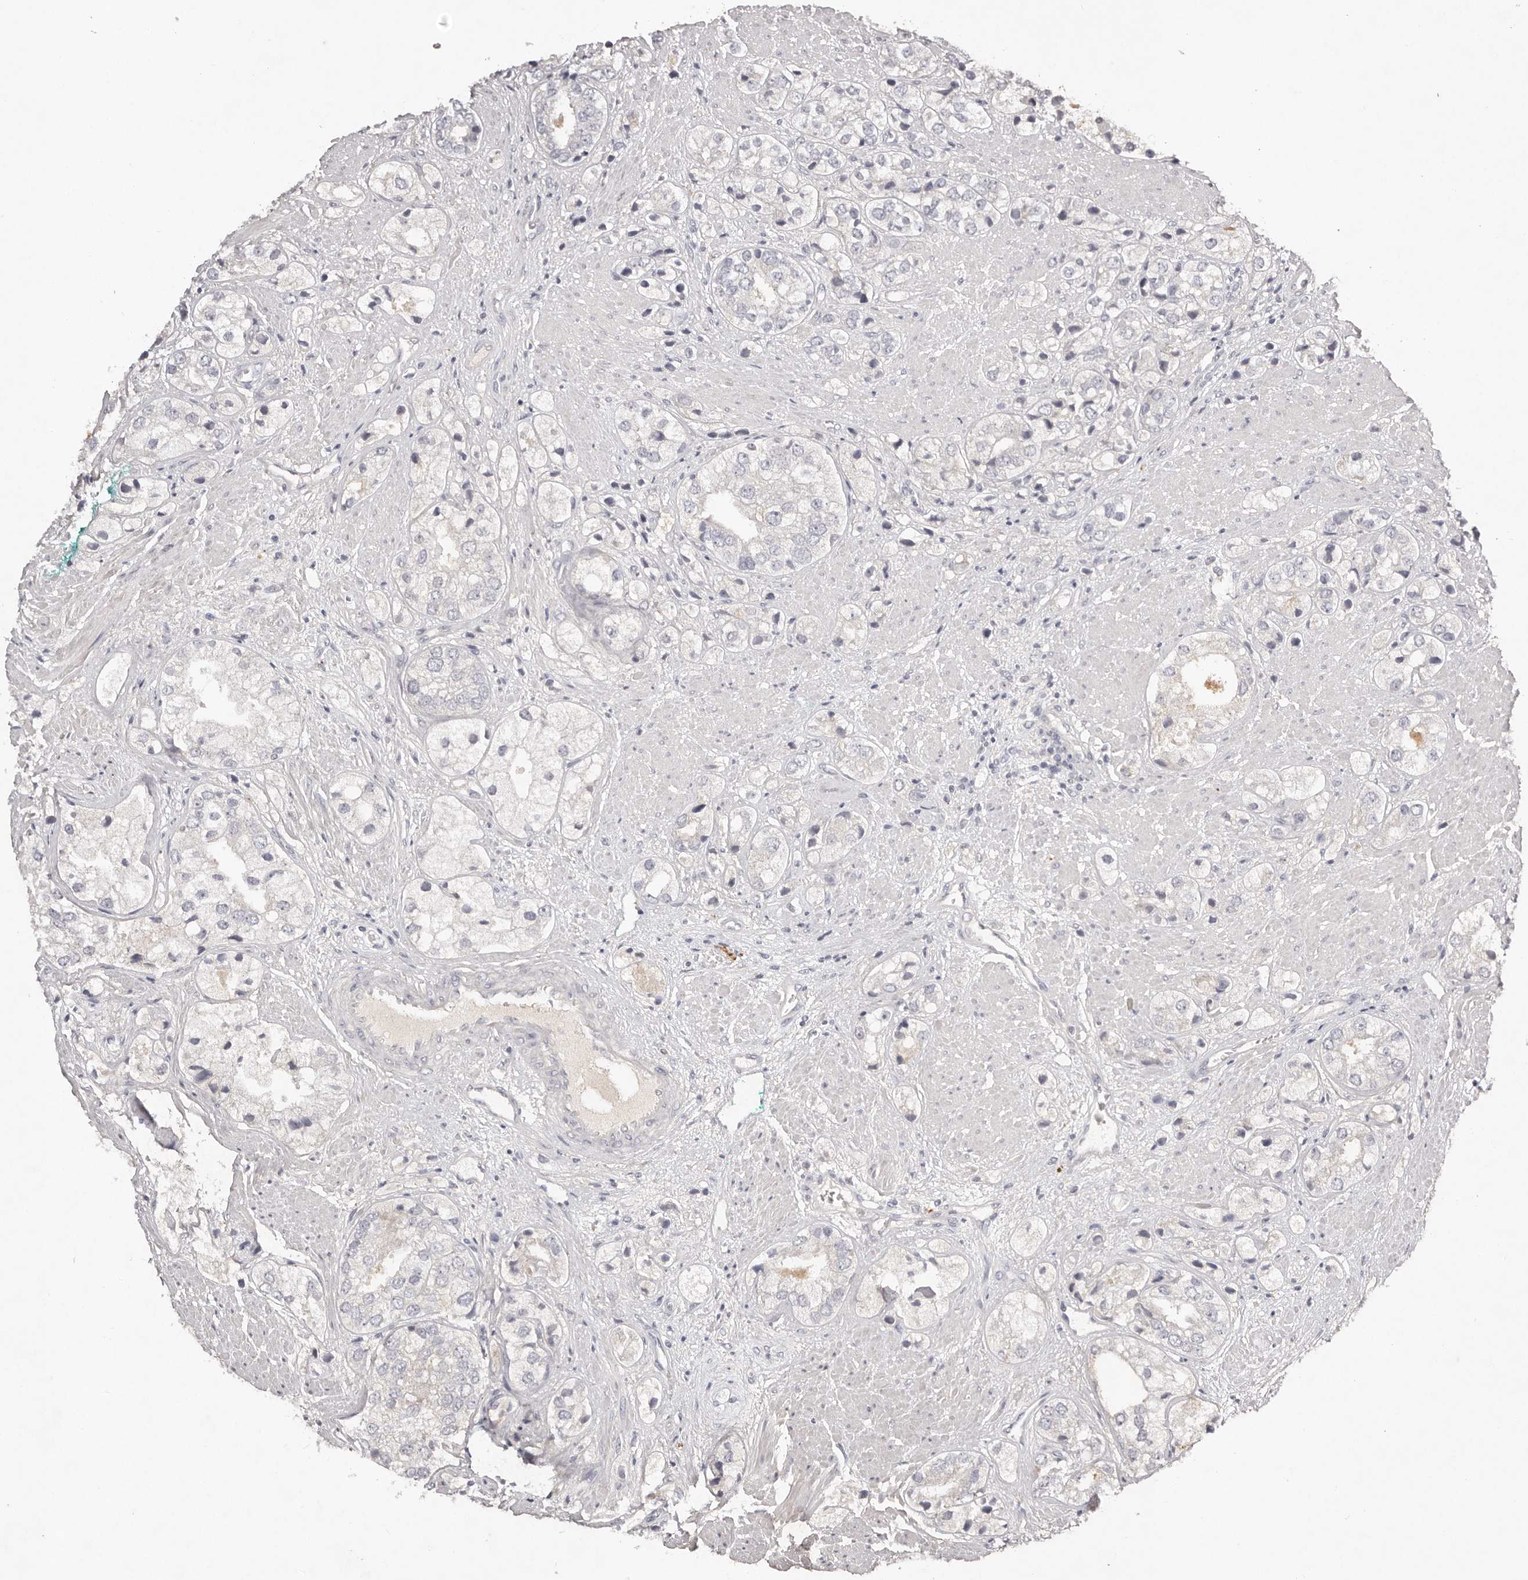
{"staining": {"intensity": "negative", "quantity": "none", "location": "none"}, "tissue": "prostate cancer", "cell_type": "Tumor cells", "image_type": "cancer", "snomed": [{"axis": "morphology", "description": "Adenocarcinoma, High grade"}, {"axis": "topography", "description": "Prostate"}], "caption": "This histopathology image is of prostate cancer (adenocarcinoma (high-grade)) stained with immunohistochemistry to label a protein in brown with the nuclei are counter-stained blue. There is no positivity in tumor cells.", "gene": "SCUBE2", "patient": {"sex": "male", "age": 50}}